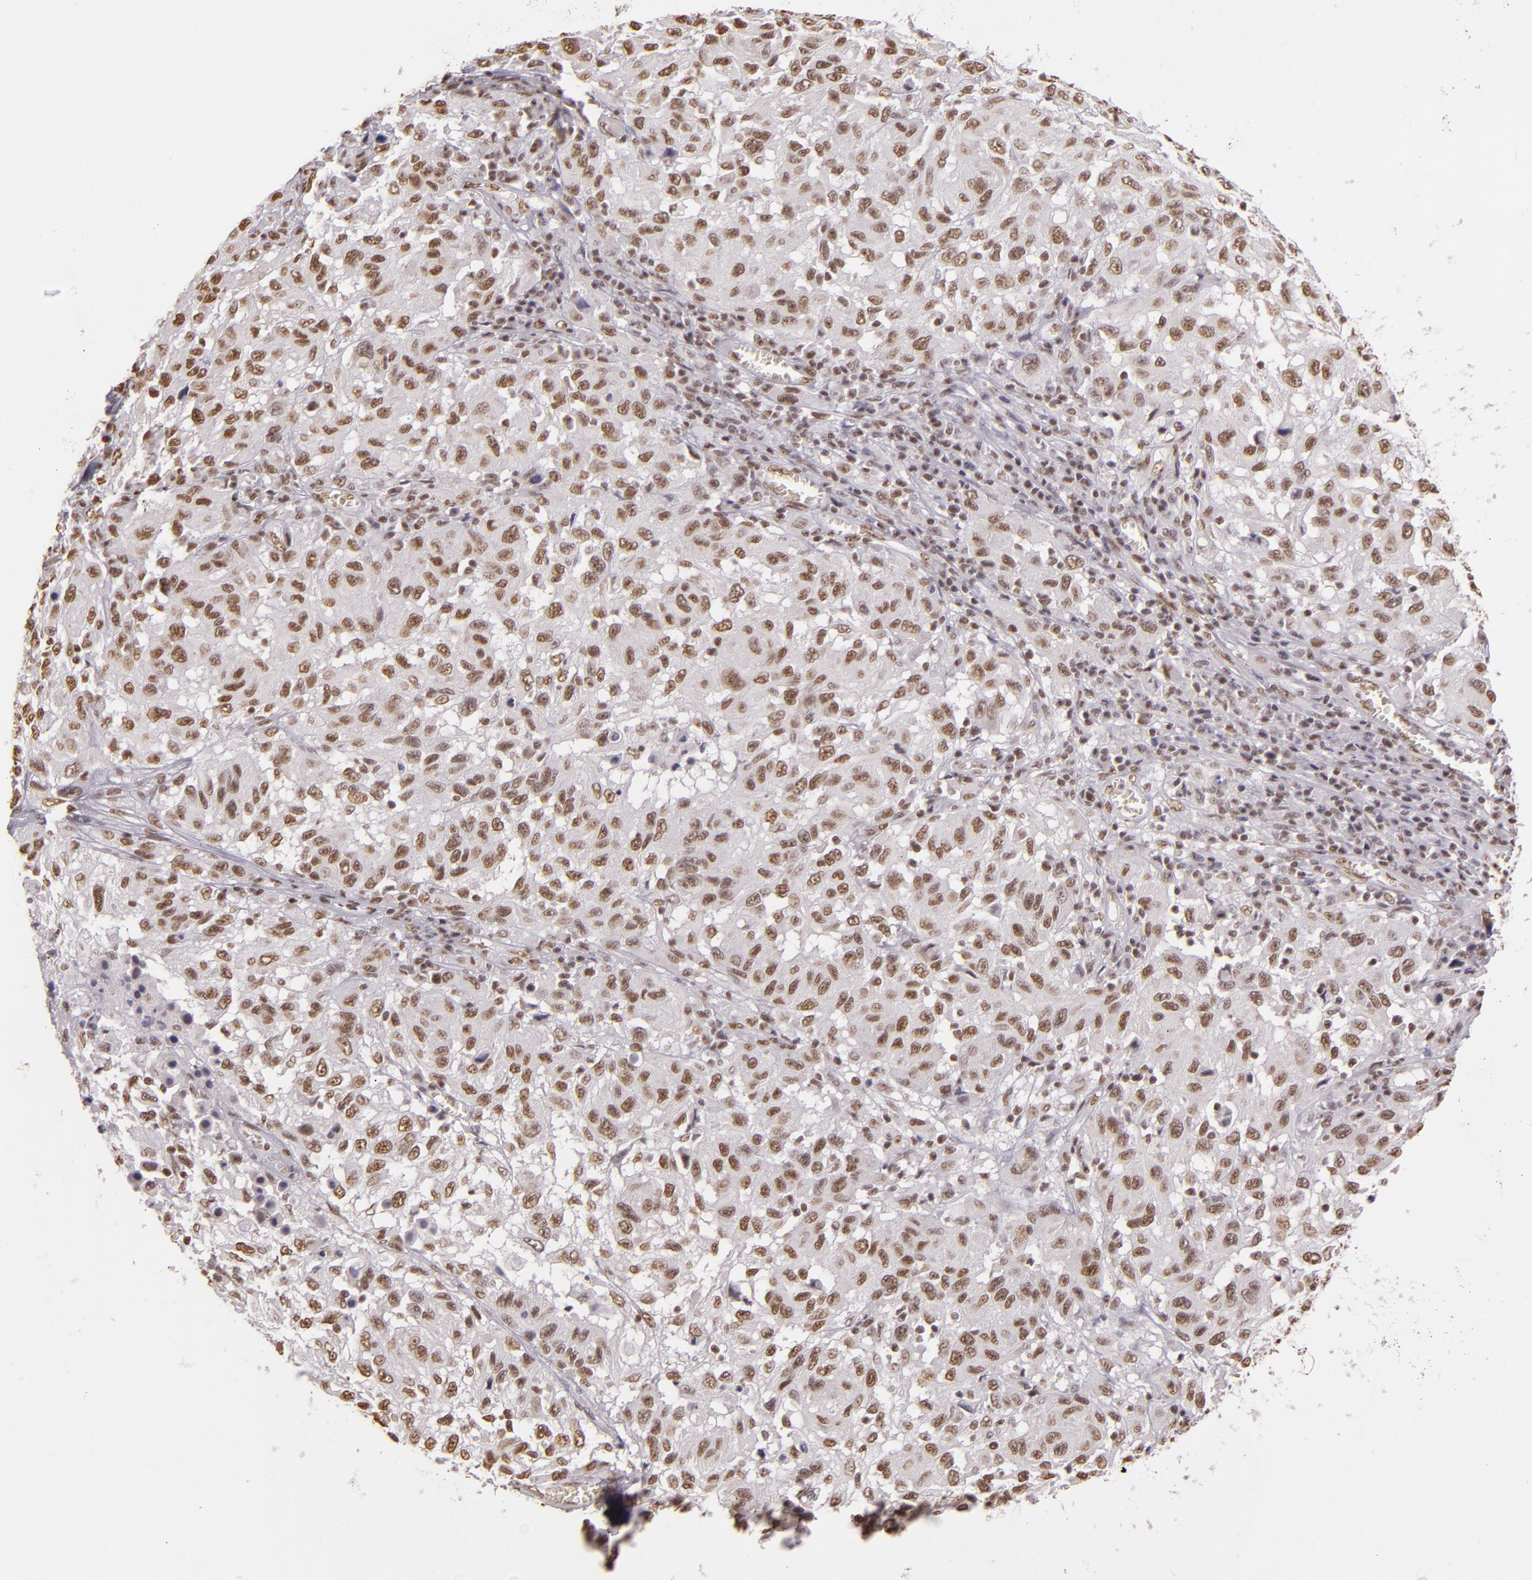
{"staining": {"intensity": "weak", "quantity": ">75%", "location": "nuclear"}, "tissue": "melanoma", "cell_type": "Tumor cells", "image_type": "cancer", "snomed": [{"axis": "morphology", "description": "Malignant melanoma, NOS"}, {"axis": "topography", "description": "Skin"}], "caption": "DAB (3,3'-diaminobenzidine) immunohistochemical staining of human malignant melanoma exhibits weak nuclear protein positivity in approximately >75% of tumor cells.", "gene": "PAPOLA", "patient": {"sex": "female", "age": 77}}